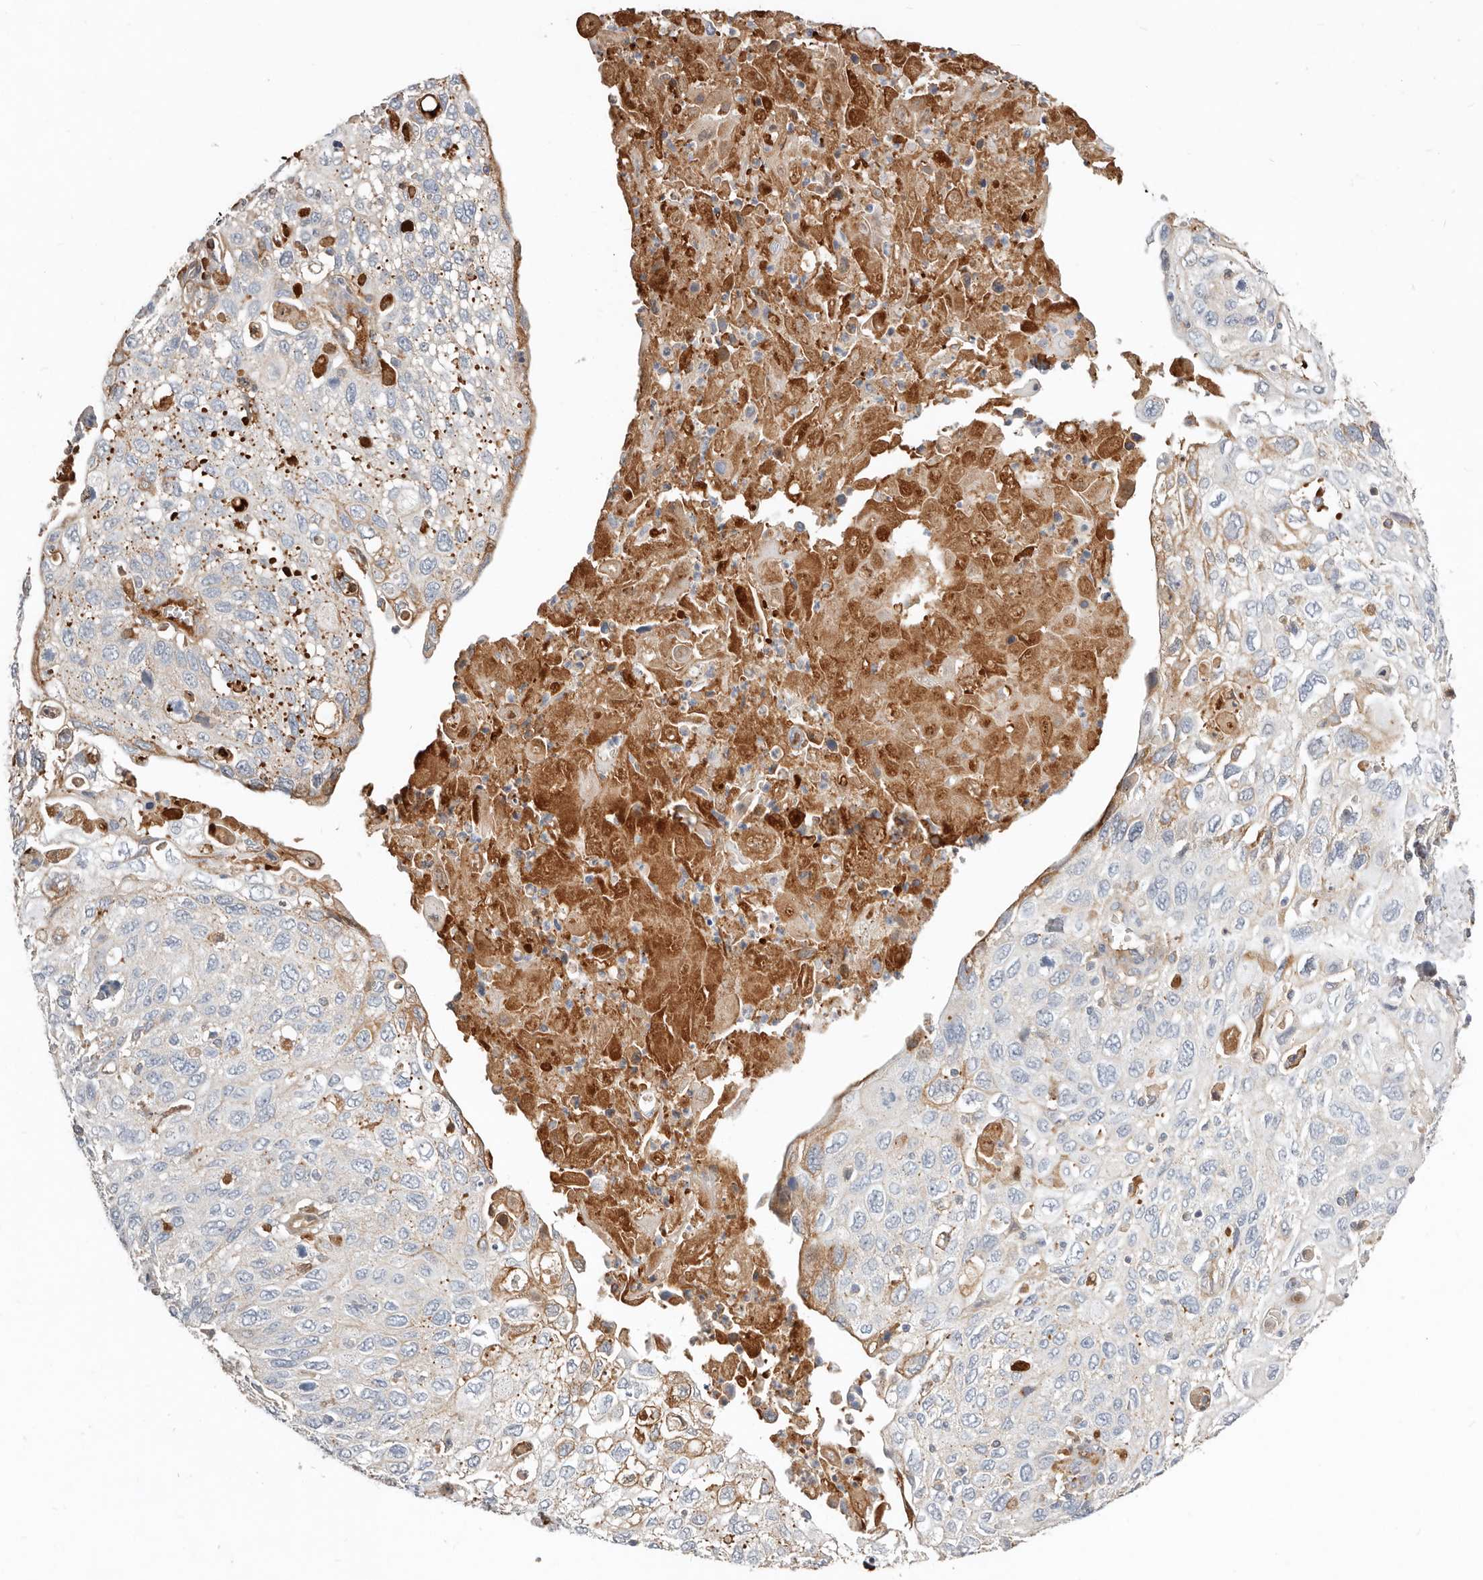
{"staining": {"intensity": "negative", "quantity": "none", "location": "none"}, "tissue": "cervical cancer", "cell_type": "Tumor cells", "image_type": "cancer", "snomed": [{"axis": "morphology", "description": "Squamous cell carcinoma, NOS"}, {"axis": "topography", "description": "Cervix"}], "caption": "High power microscopy image of an immunohistochemistry photomicrograph of cervical cancer, revealing no significant staining in tumor cells.", "gene": "MTFR2", "patient": {"sex": "female", "age": 70}}